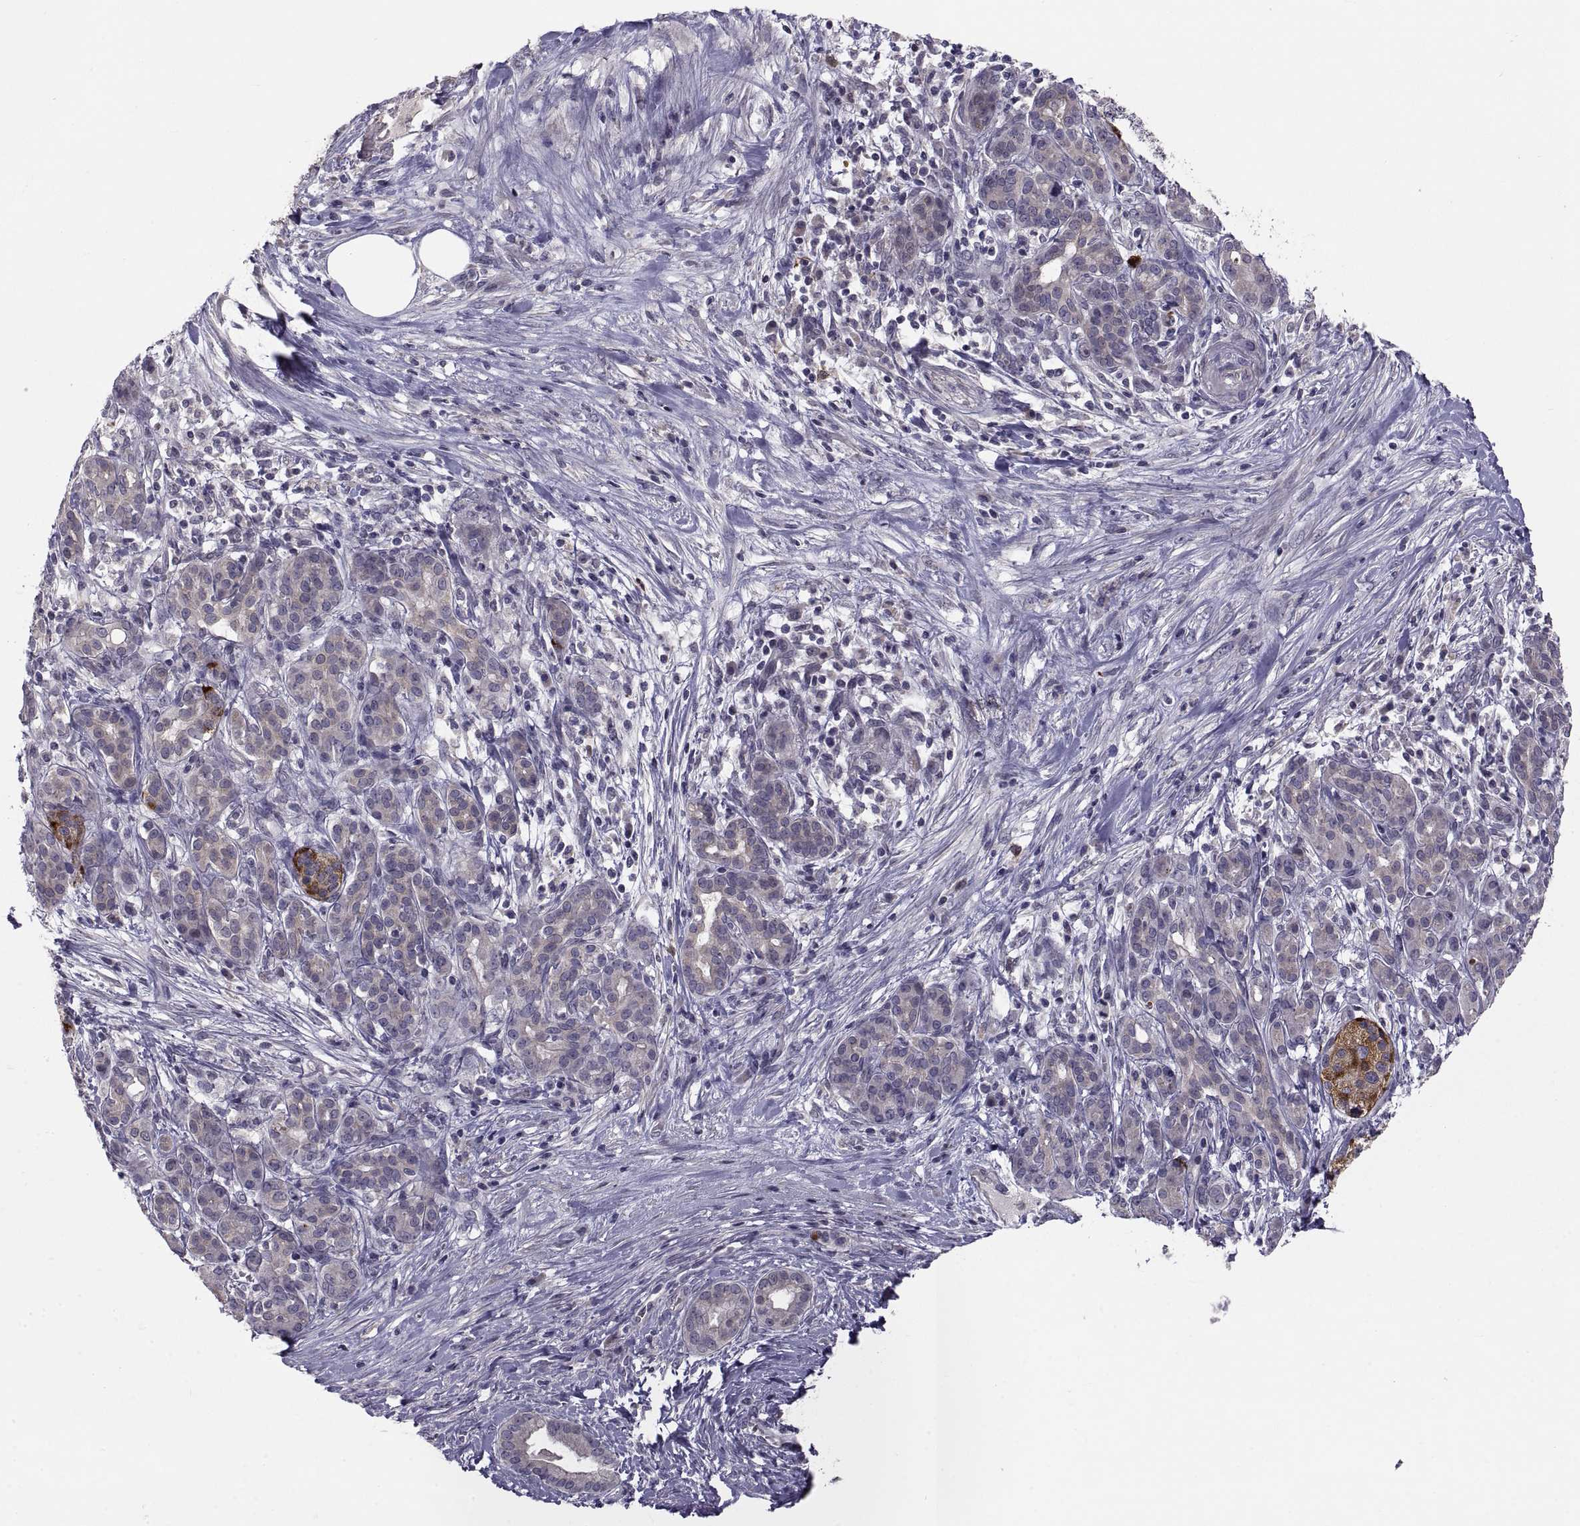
{"staining": {"intensity": "negative", "quantity": "none", "location": "none"}, "tissue": "pancreatic cancer", "cell_type": "Tumor cells", "image_type": "cancer", "snomed": [{"axis": "morphology", "description": "Adenocarcinoma, NOS"}, {"axis": "topography", "description": "Pancreas"}], "caption": "Immunohistochemistry histopathology image of pancreatic cancer stained for a protein (brown), which reveals no expression in tumor cells. (DAB immunohistochemistry with hematoxylin counter stain).", "gene": "NPTX2", "patient": {"sex": "male", "age": 44}}